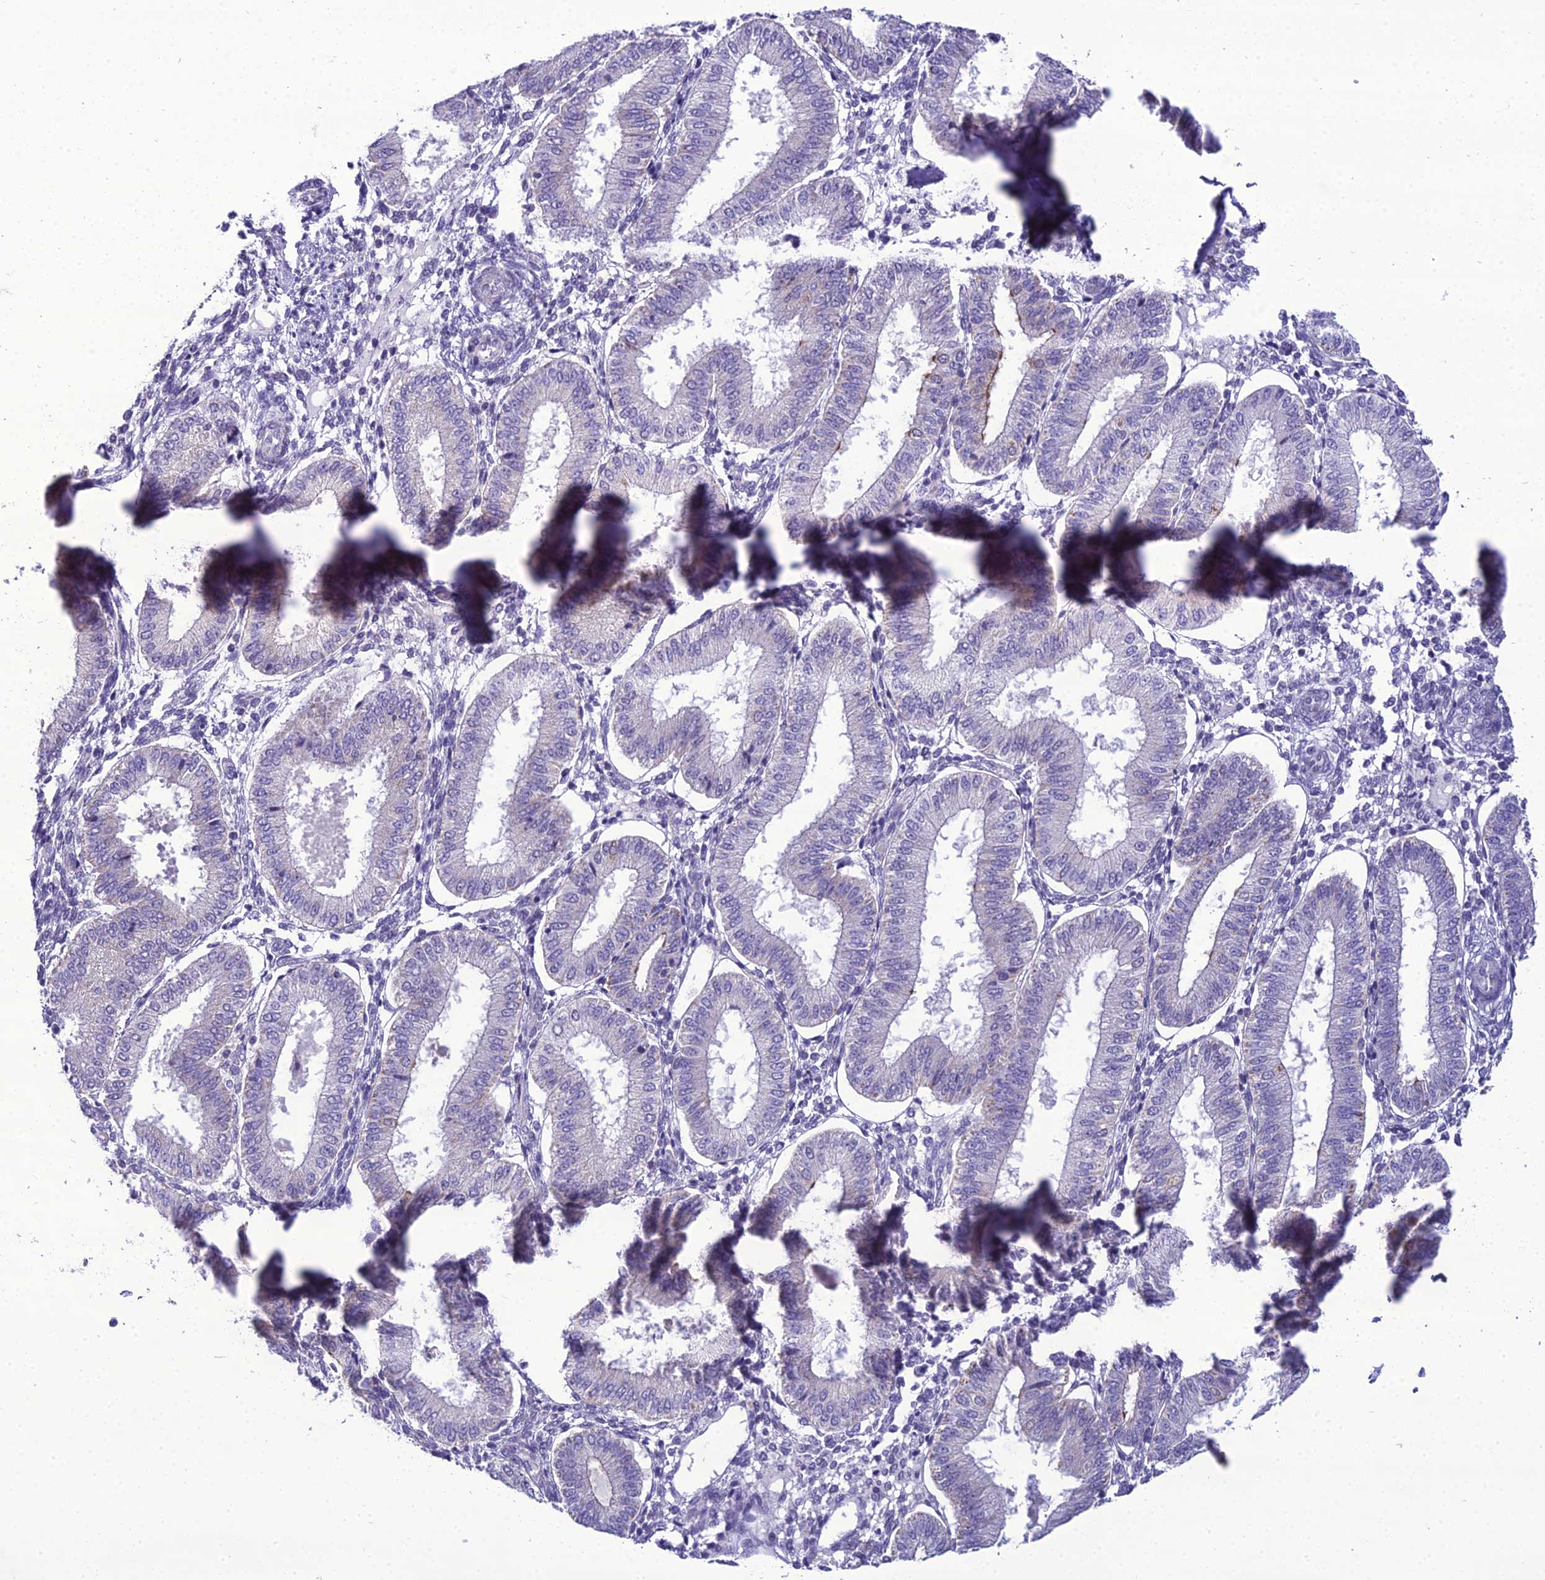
{"staining": {"intensity": "negative", "quantity": "none", "location": "none"}, "tissue": "endometrium", "cell_type": "Cells in endometrial stroma", "image_type": "normal", "snomed": [{"axis": "morphology", "description": "Normal tissue, NOS"}, {"axis": "topography", "description": "Endometrium"}], "caption": "Immunohistochemistry of benign human endometrium reveals no positivity in cells in endometrial stroma.", "gene": "B9D2", "patient": {"sex": "female", "age": 39}}